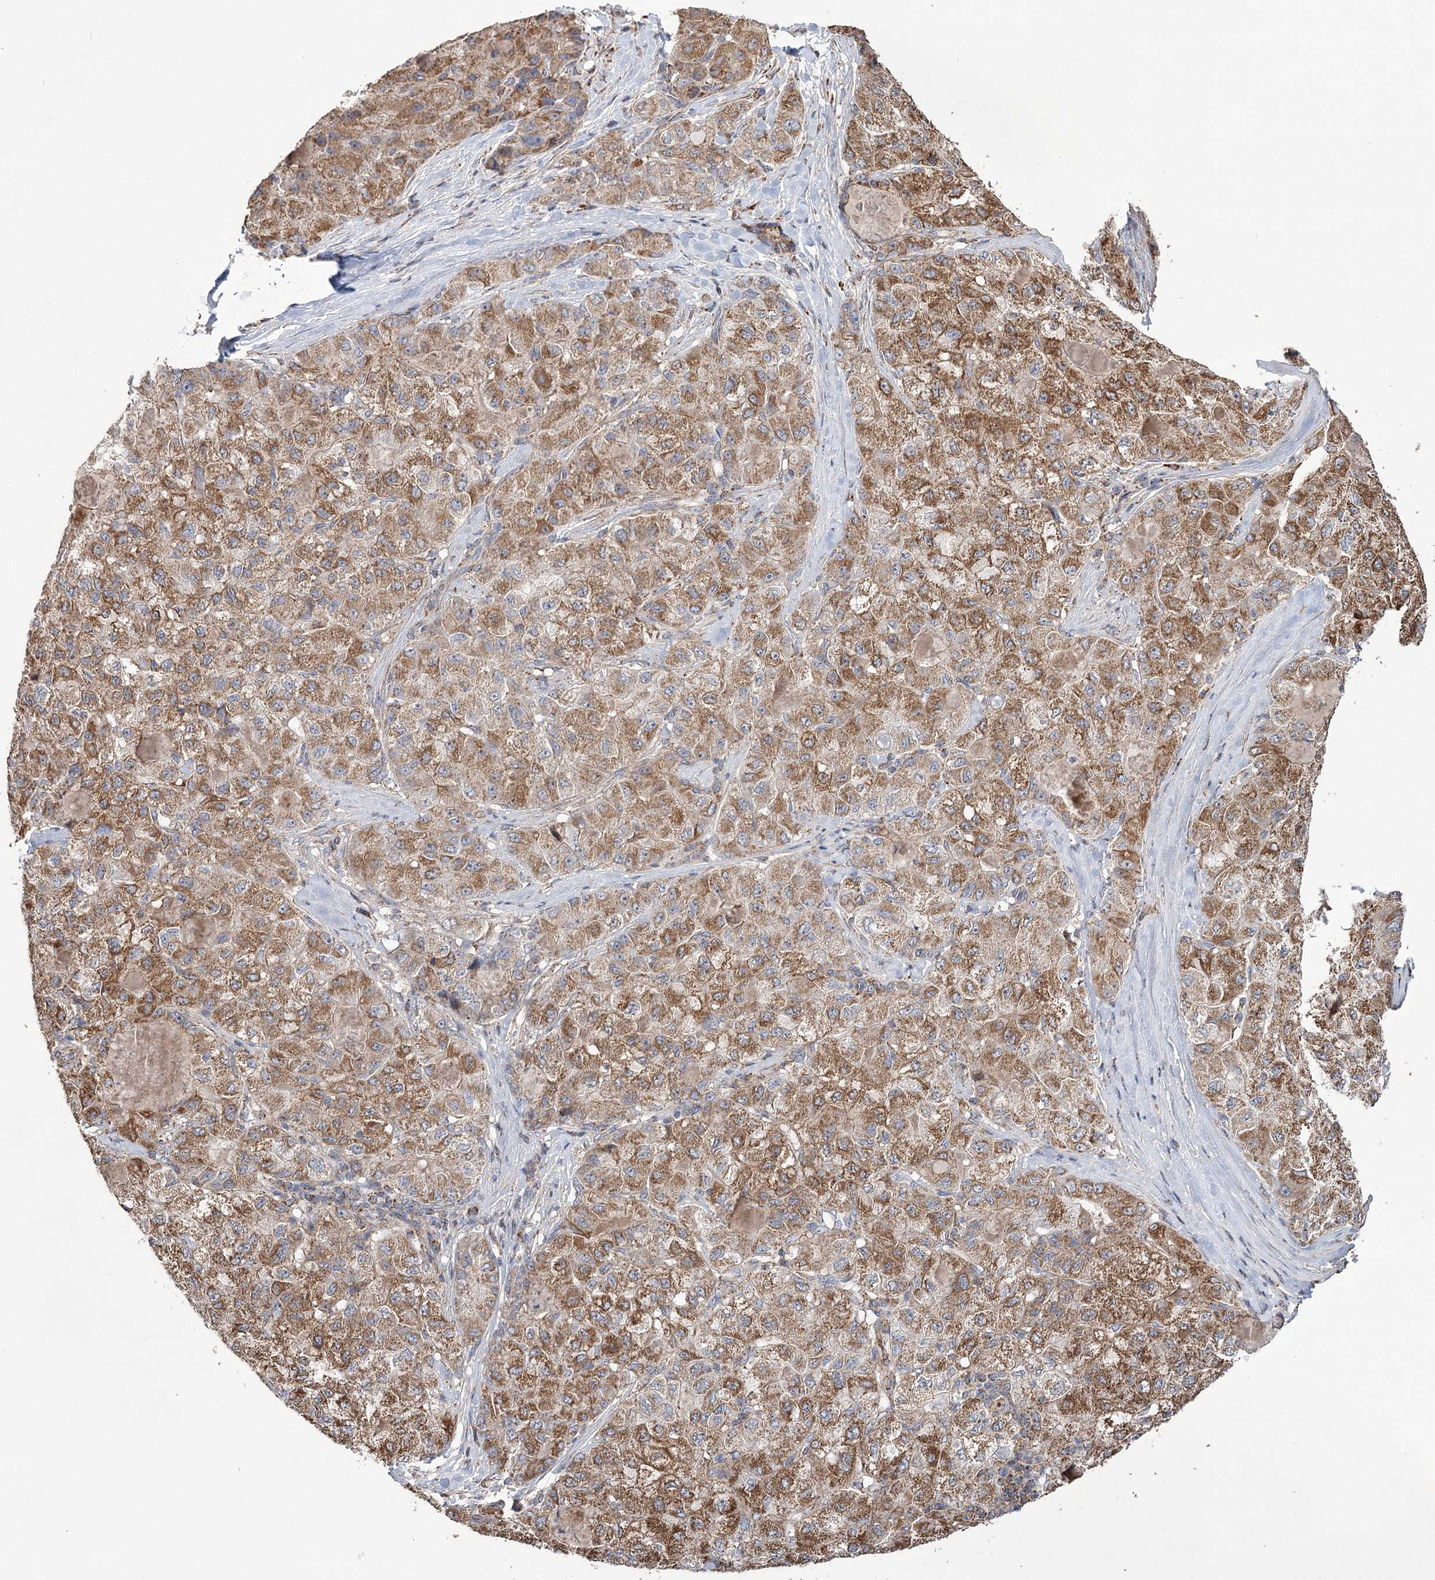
{"staining": {"intensity": "moderate", "quantity": ">75%", "location": "cytoplasmic/membranous"}, "tissue": "liver cancer", "cell_type": "Tumor cells", "image_type": "cancer", "snomed": [{"axis": "morphology", "description": "Carcinoma, Hepatocellular, NOS"}, {"axis": "topography", "description": "Liver"}], "caption": "Brown immunohistochemical staining in liver cancer reveals moderate cytoplasmic/membranous expression in approximately >75% of tumor cells.", "gene": "RANBP3L", "patient": {"sex": "male", "age": 80}}